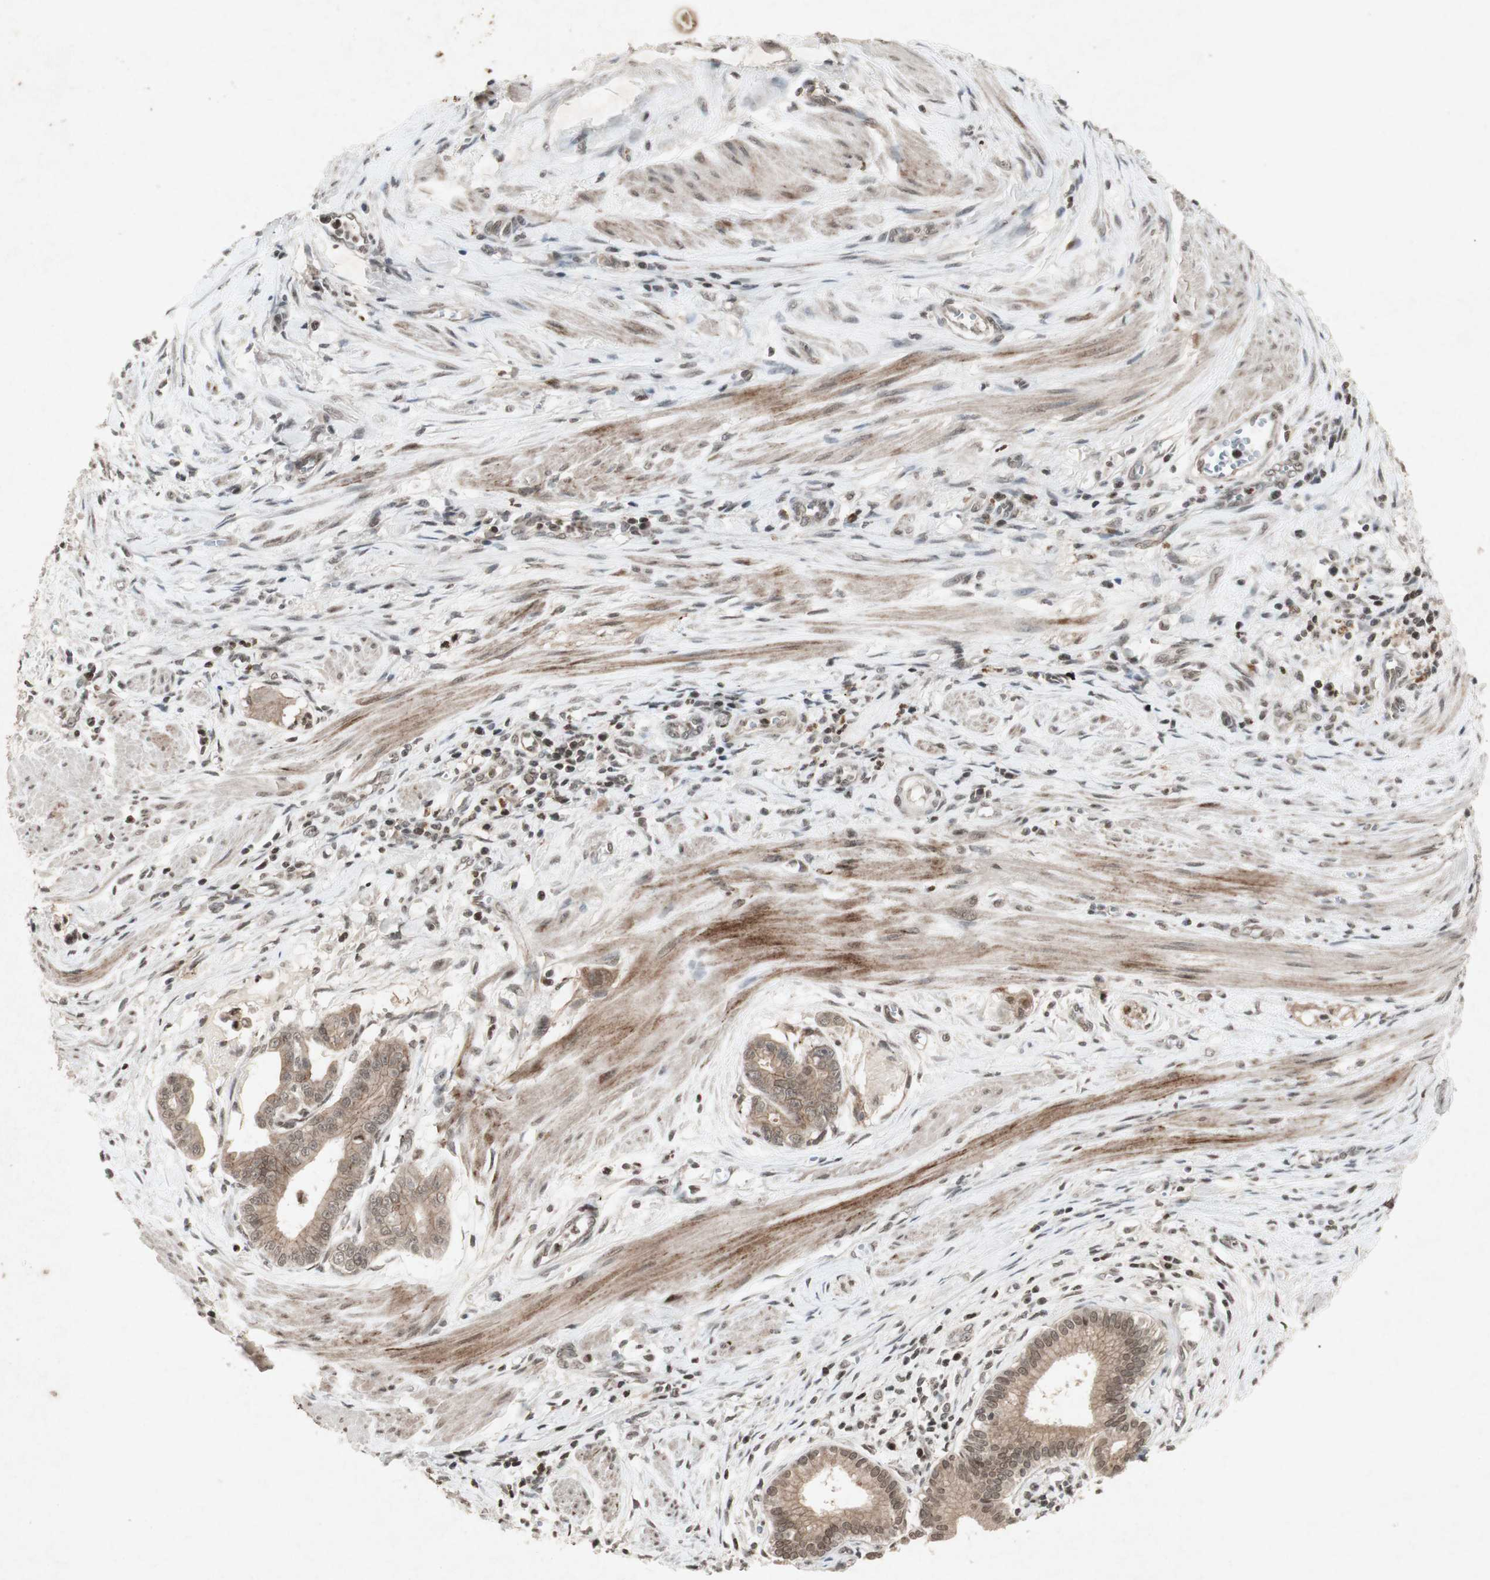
{"staining": {"intensity": "weak", "quantity": ">75%", "location": "cytoplasmic/membranous"}, "tissue": "pancreatic cancer", "cell_type": "Tumor cells", "image_type": "cancer", "snomed": [{"axis": "morphology", "description": "Adenocarcinoma, NOS"}, {"axis": "topography", "description": "Pancreas"}], "caption": "Protein staining exhibits weak cytoplasmic/membranous expression in about >75% of tumor cells in pancreatic cancer (adenocarcinoma).", "gene": "PLXNA1", "patient": {"sex": "female", "age": 75}}